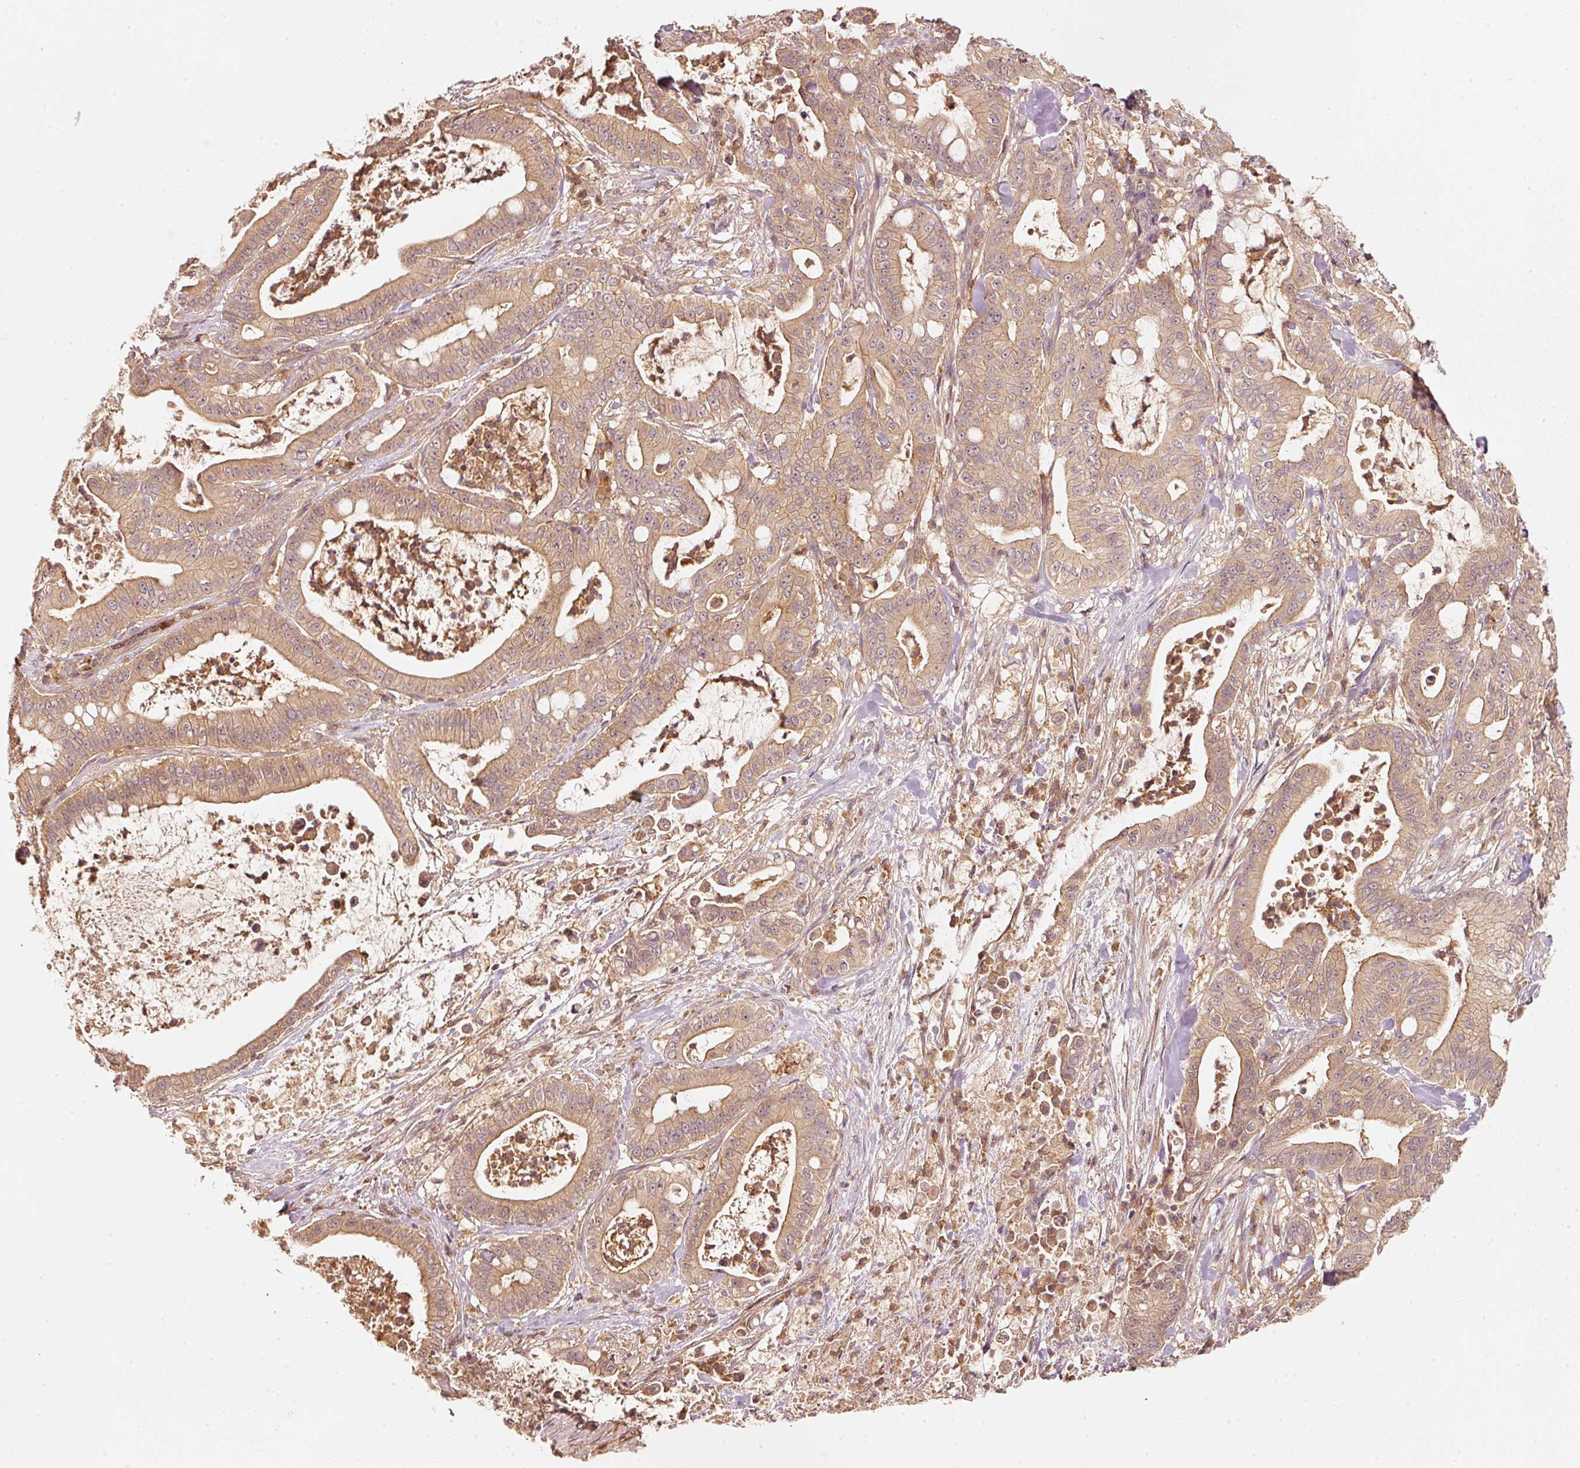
{"staining": {"intensity": "moderate", "quantity": ">75%", "location": "cytoplasmic/membranous"}, "tissue": "pancreatic cancer", "cell_type": "Tumor cells", "image_type": "cancer", "snomed": [{"axis": "morphology", "description": "Adenocarcinoma, NOS"}, {"axis": "topography", "description": "Pancreas"}], "caption": "Moderate cytoplasmic/membranous expression is present in approximately >75% of tumor cells in pancreatic adenocarcinoma.", "gene": "RRAS2", "patient": {"sex": "male", "age": 71}}